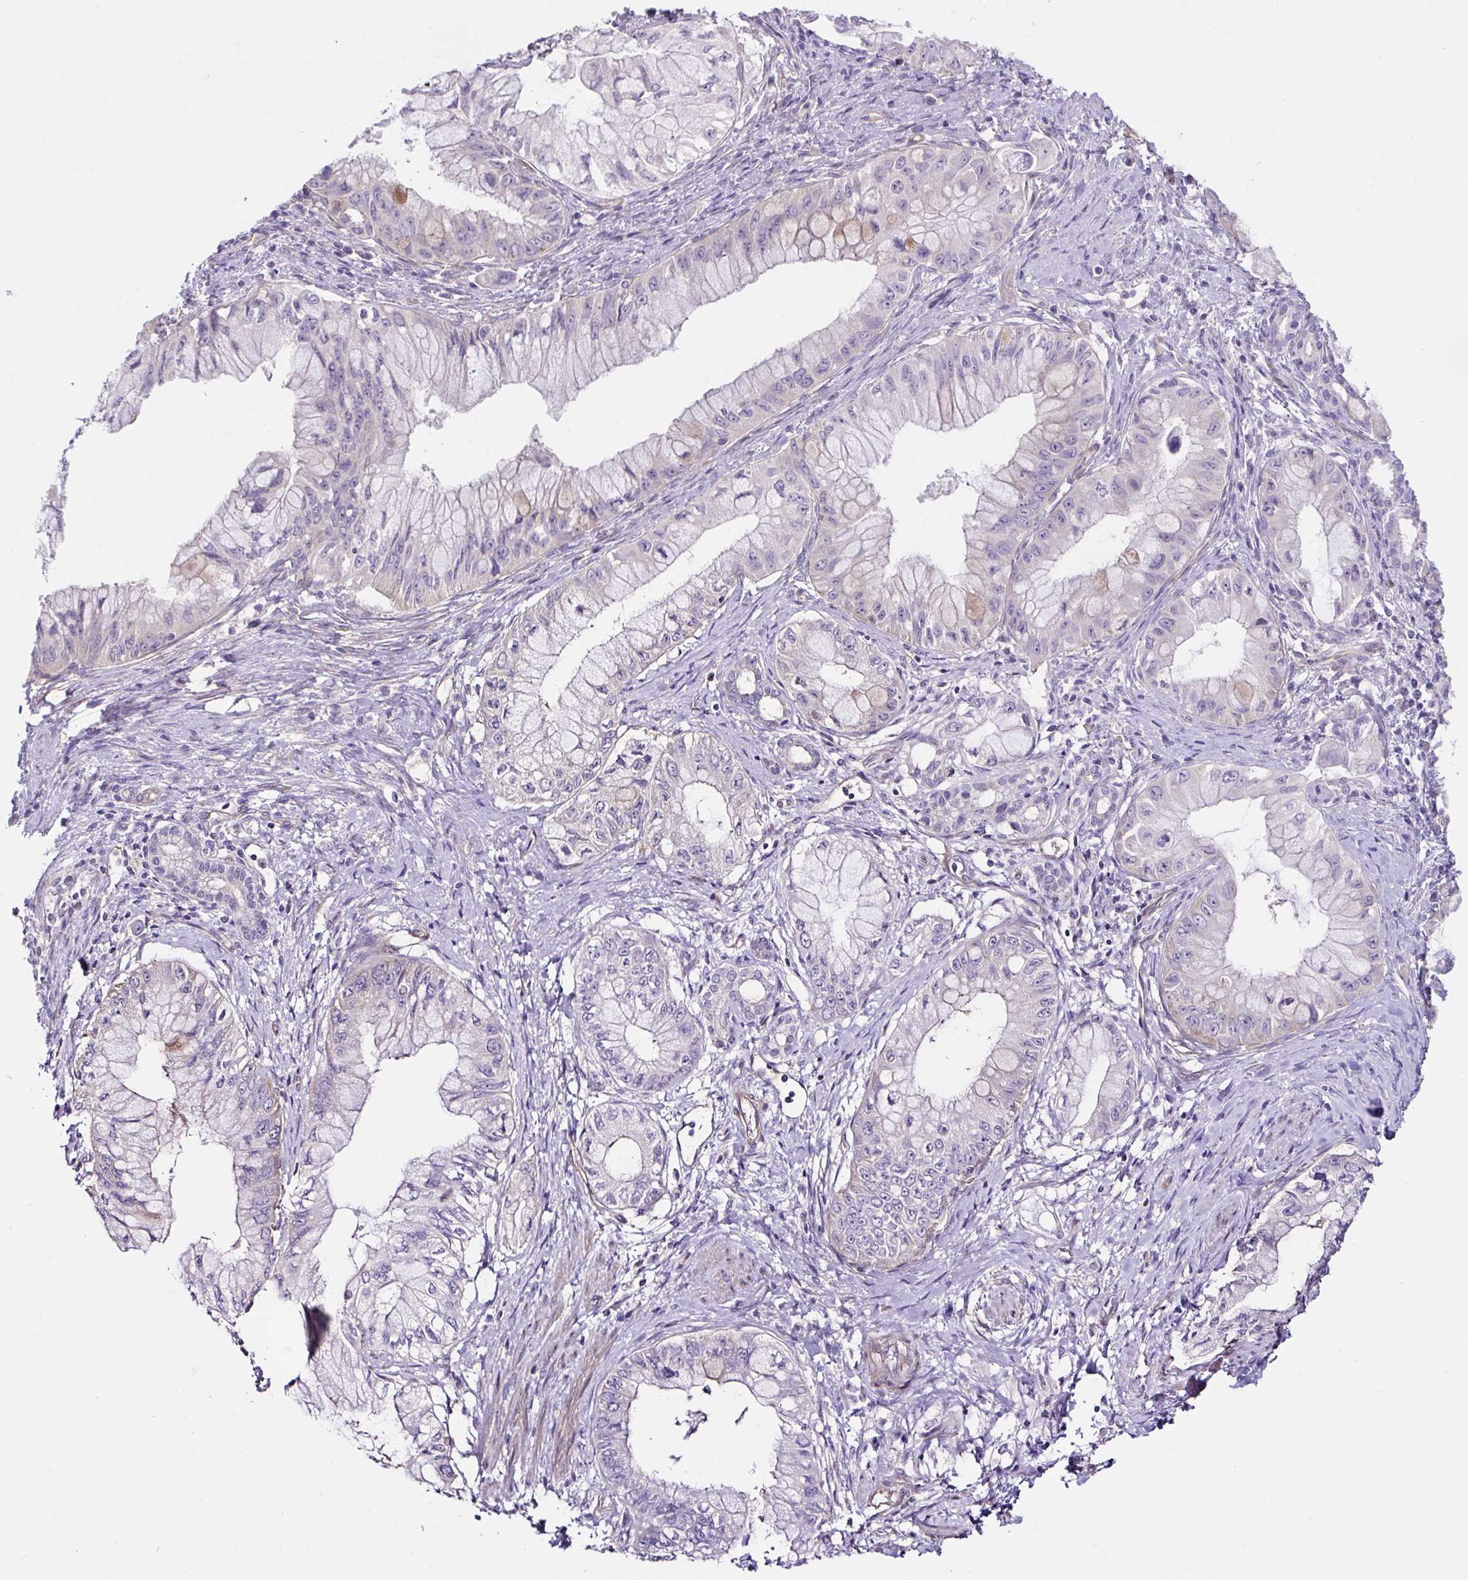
{"staining": {"intensity": "negative", "quantity": "none", "location": "none"}, "tissue": "pancreatic cancer", "cell_type": "Tumor cells", "image_type": "cancer", "snomed": [{"axis": "morphology", "description": "Adenocarcinoma, NOS"}, {"axis": "topography", "description": "Pancreas"}], "caption": "Immunohistochemical staining of human pancreatic adenocarcinoma displays no significant positivity in tumor cells.", "gene": "RHOXF1", "patient": {"sex": "male", "age": 48}}